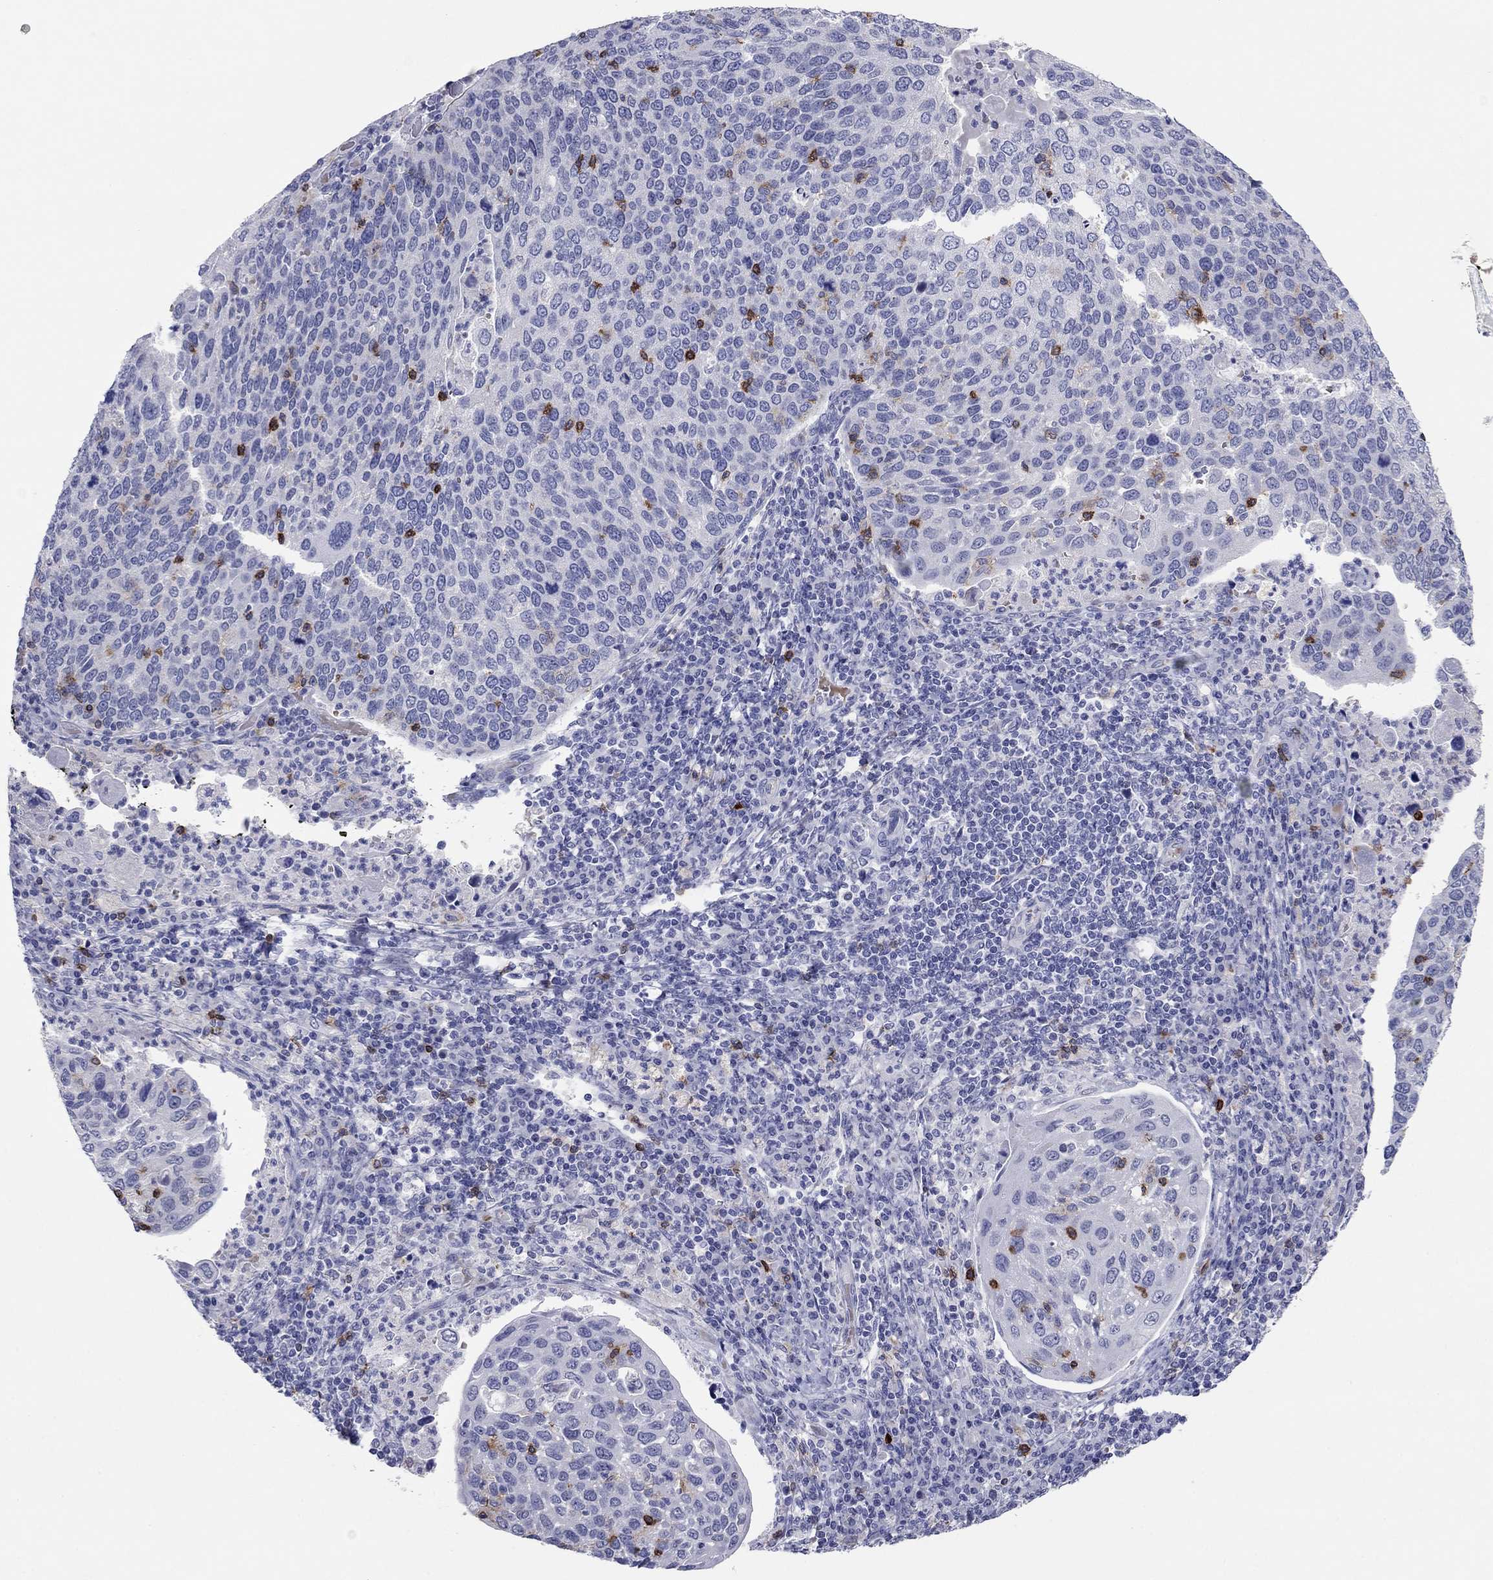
{"staining": {"intensity": "negative", "quantity": "none", "location": "none"}, "tissue": "cervical cancer", "cell_type": "Tumor cells", "image_type": "cancer", "snomed": [{"axis": "morphology", "description": "Squamous cell carcinoma, NOS"}, {"axis": "topography", "description": "Cervix"}], "caption": "DAB immunohistochemical staining of cervical squamous cell carcinoma shows no significant expression in tumor cells.", "gene": "ITGAE", "patient": {"sex": "female", "age": 54}}